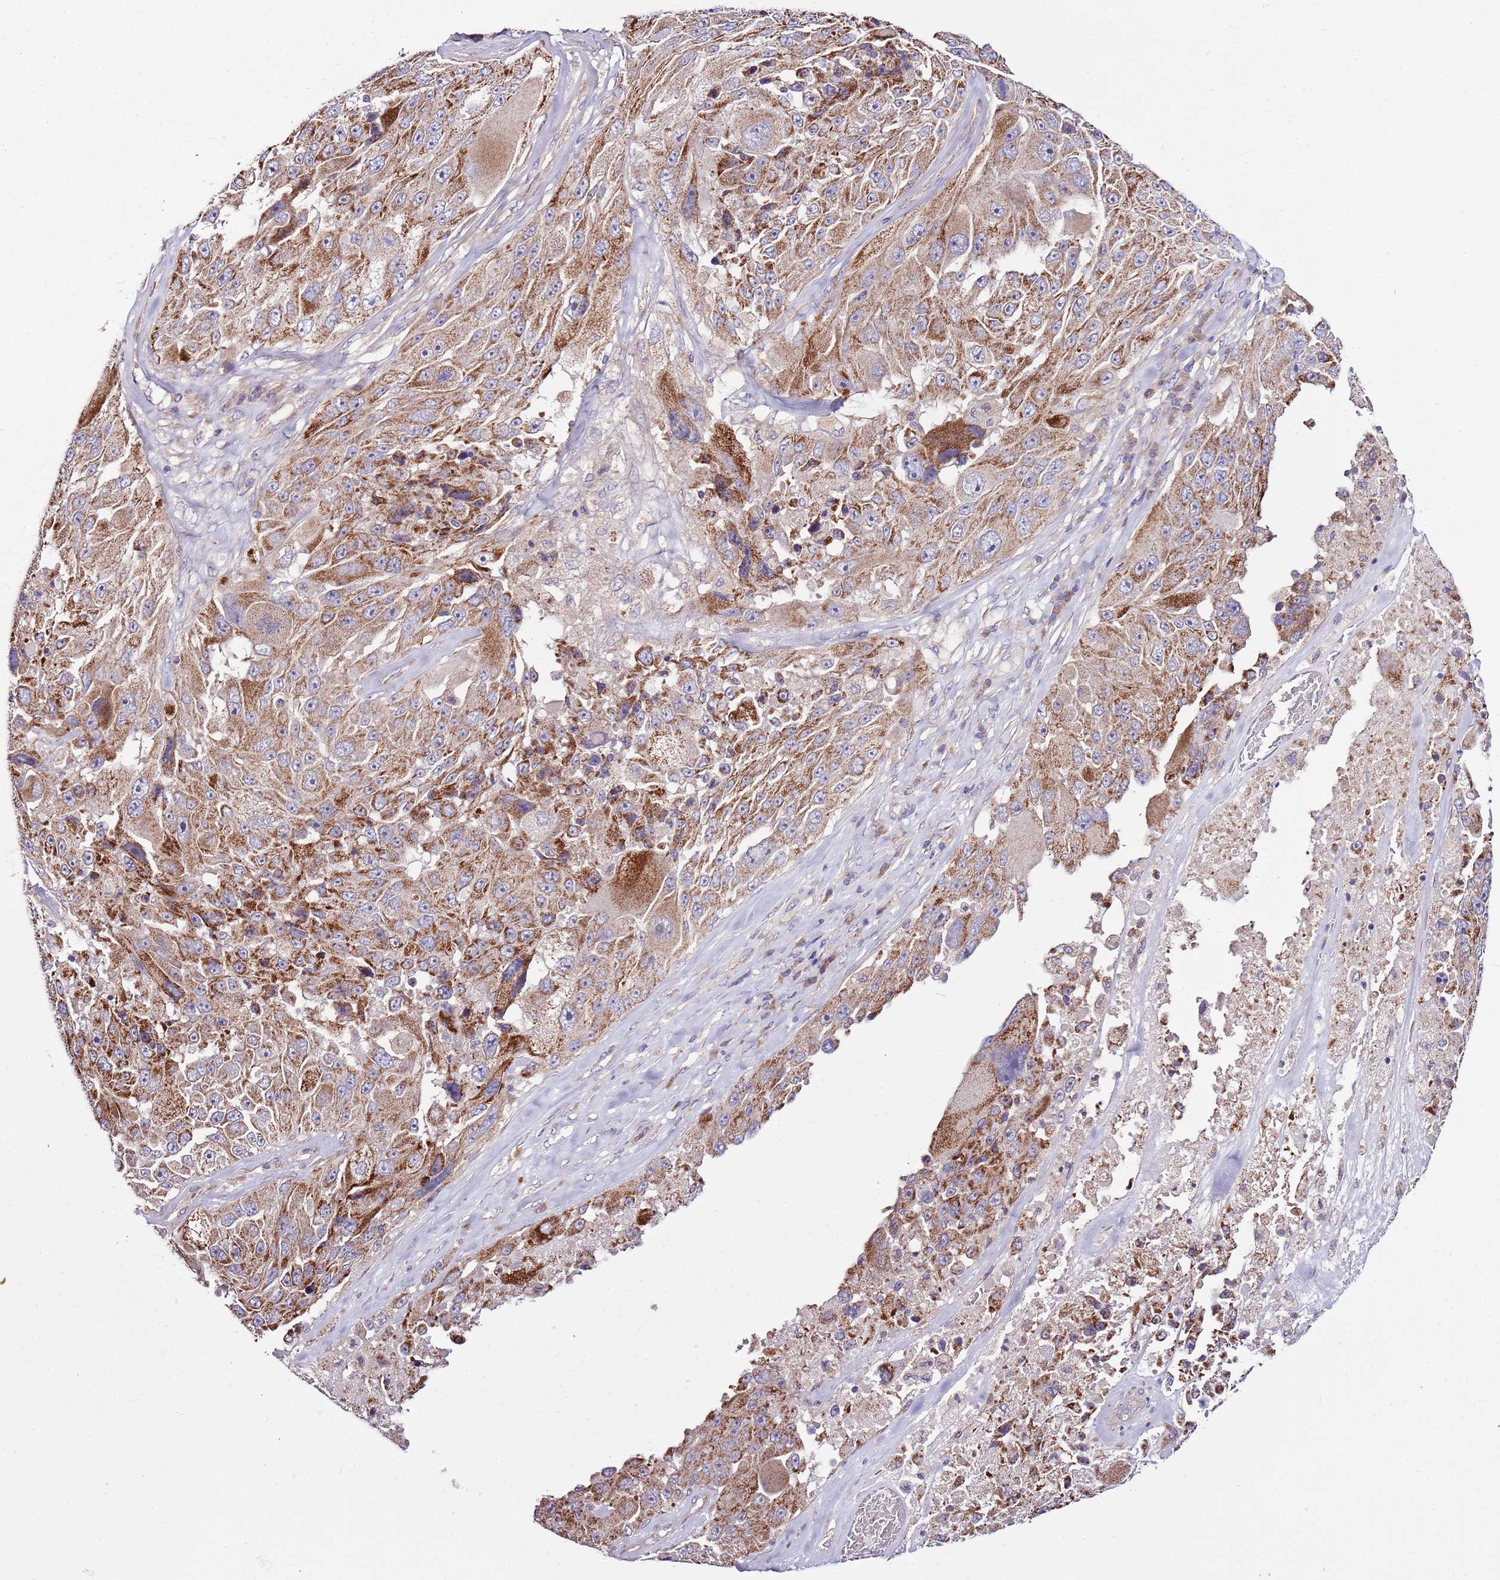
{"staining": {"intensity": "moderate", "quantity": ">75%", "location": "cytoplasmic/membranous"}, "tissue": "melanoma", "cell_type": "Tumor cells", "image_type": "cancer", "snomed": [{"axis": "morphology", "description": "Malignant melanoma, Metastatic site"}, {"axis": "topography", "description": "Lymph node"}], "caption": "DAB immunohistochemical staining of malignant melanoma (metastatic site) shows moderate cytoplasmic/membranous protein positivity in about >75% of tumor cells.", "gene": "SMG1", "patient": {"sex": "male", "age": 62}}